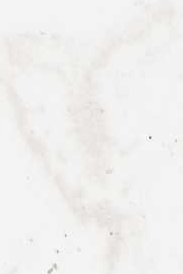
{"staining": {"intensity": "strong", "quantity": ">75%", "location": "cytoplasmic/membranous"}, "tissue": "urothelial cancer", "cell_type": "Tumor cells", "image_type": "cancer", "snomed": [{"axis": "morphology", "description": "Urothelial carcinoma, High grade"}, {"axis": "topography", "description": "Urinary bladder"}], "caption": "A photomicrograph showing strong cytoplasmic/membranous expression in about >75% of tumor cells in urothelial carcinoma (high-grade), as visualized by brown immunohistochemical staining.", "gene": "ATP2A3", "patient": {"sex": "female", "age": 56}}